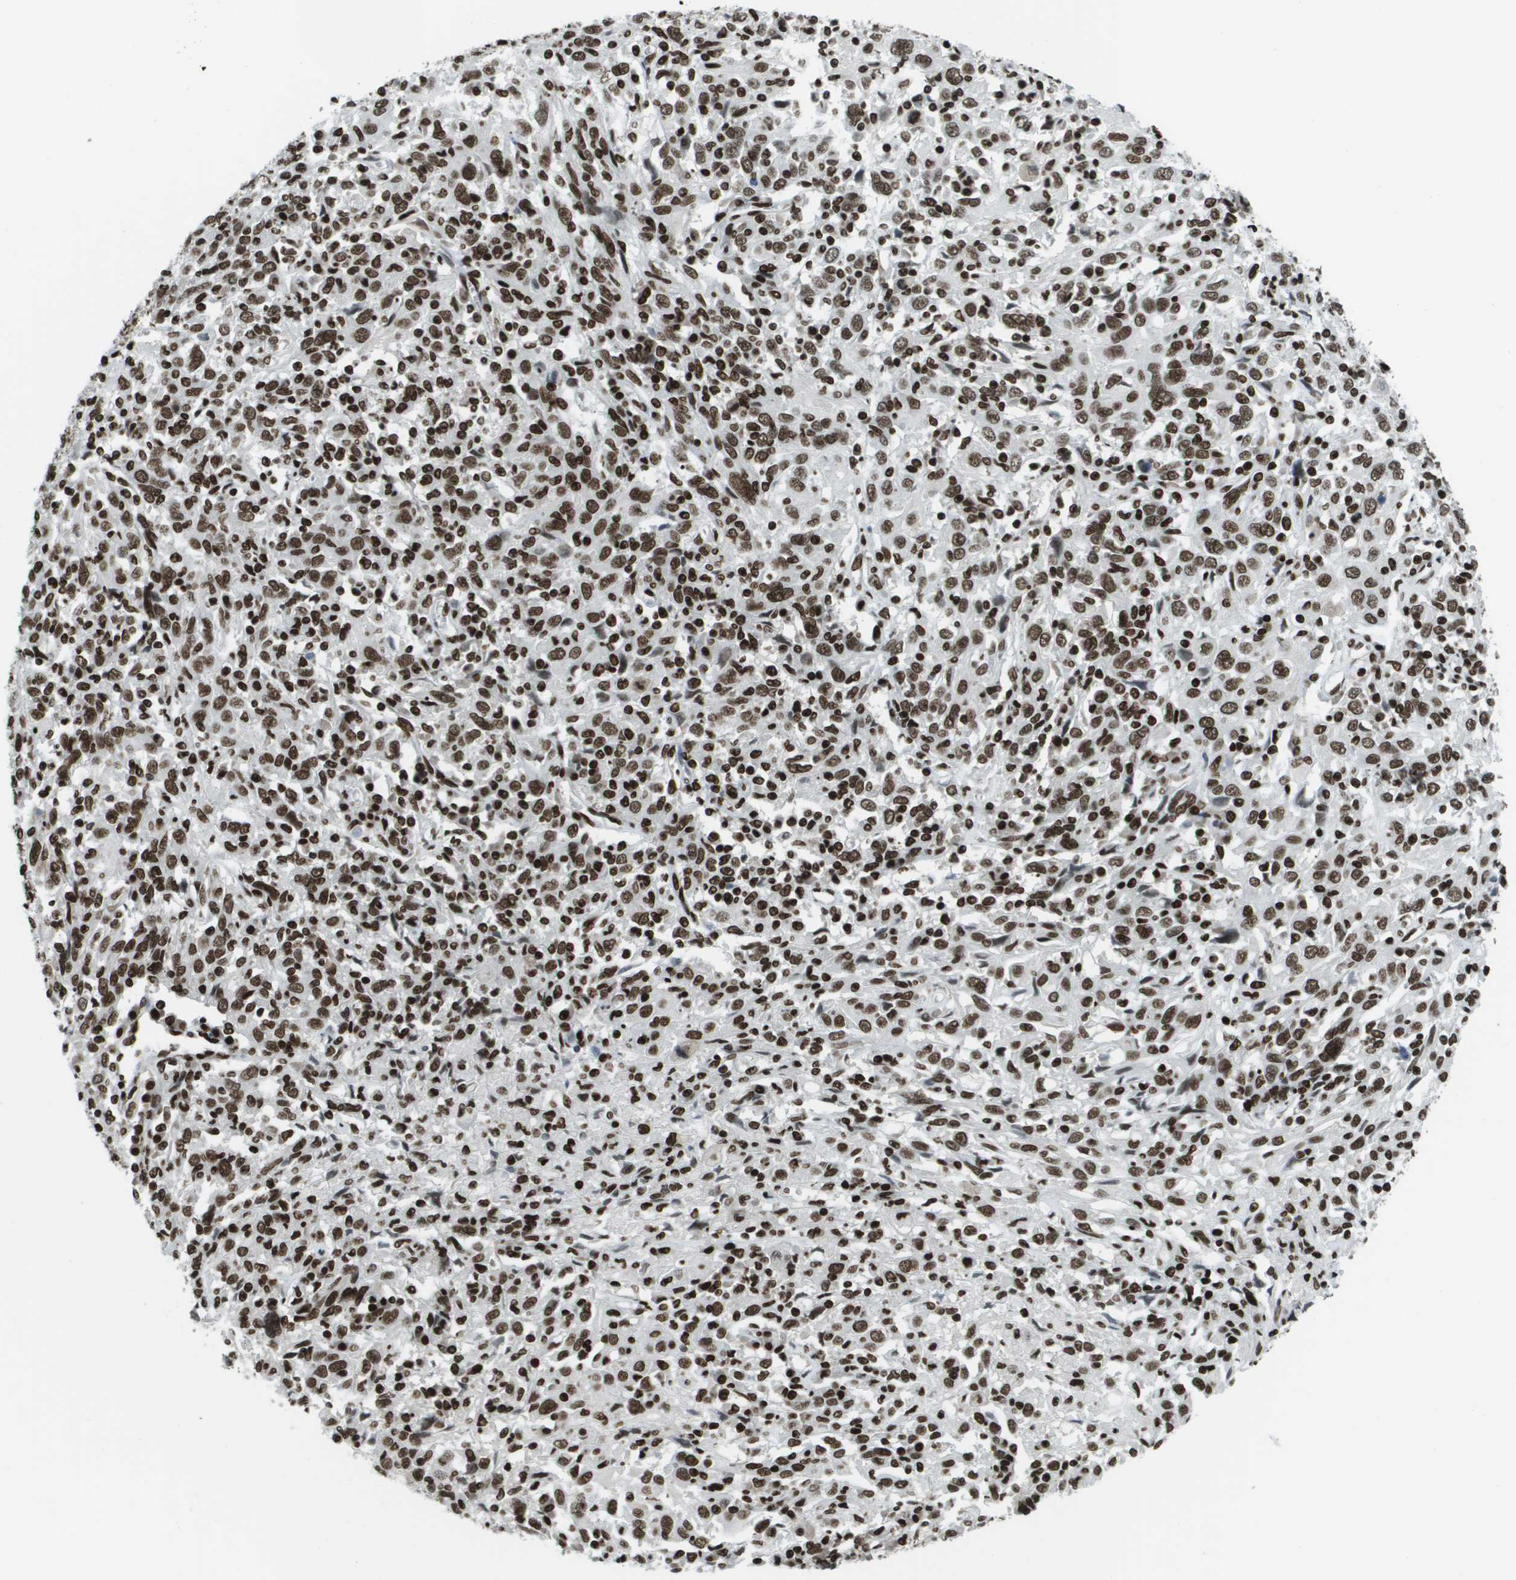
{"staining": {"intensity": "strong", "quantity": ">75%", "location": "nuclear"}, "tissue": "cervical cancer", "cell_type": "Tumor cells", "image_type": "cancer", "snomed": [{"axis": "morphology", "description": "Squamous cell carcinoma, NOS"}, {"axis": "topography", "description": "Cervix"}], "caption": "IHC image of cervical cancer (squamous cell carcinoma) stained for a protein (brown), which displays high levels of strong nuclear positivity in about >75% of tumor cells.", "gene": "GLYR1", "patient": {"sex": "female", "age": 46}}